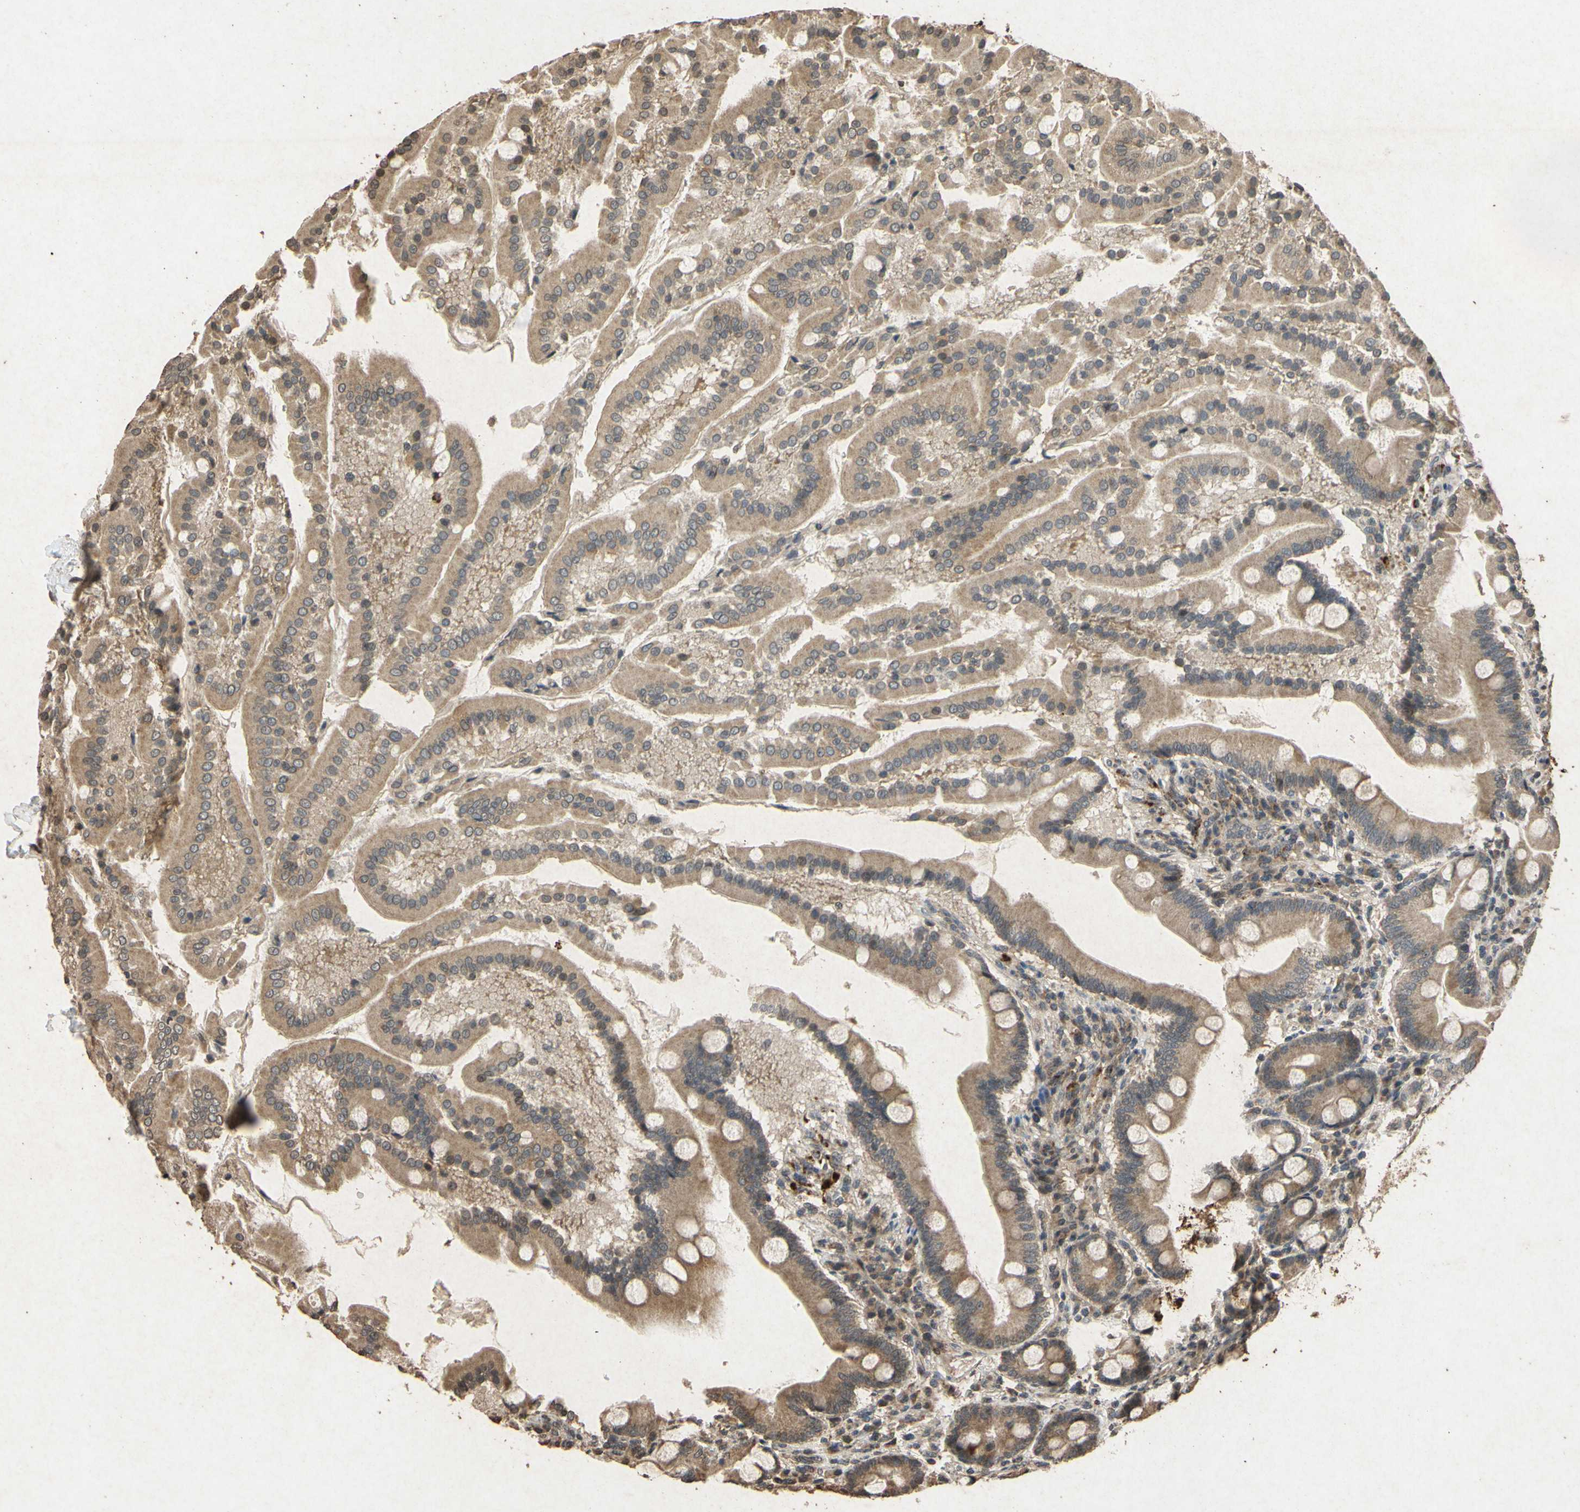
{"staining": {"intensity": "moderate", "quantity": ">75%", "location": "cytoplasmic/membranous"}, "tissue": "duodenum", "cell_type": "Glandular cells", "image_type": "normal", "snomed": [{"axis": "morphology", "description": "Normal tissue, NOS"}, {"axis": "topography", "description": "Duodenum"}], "caption": "A brown stain labels moderate cytoplasmic/membranous positivity of a protein in glandular cells of normal duodenum. (IHC, brightfield microscopy, high magnification).", "gene": "ATP6V1H", "patient": {"sex": "male", "age": 50}}